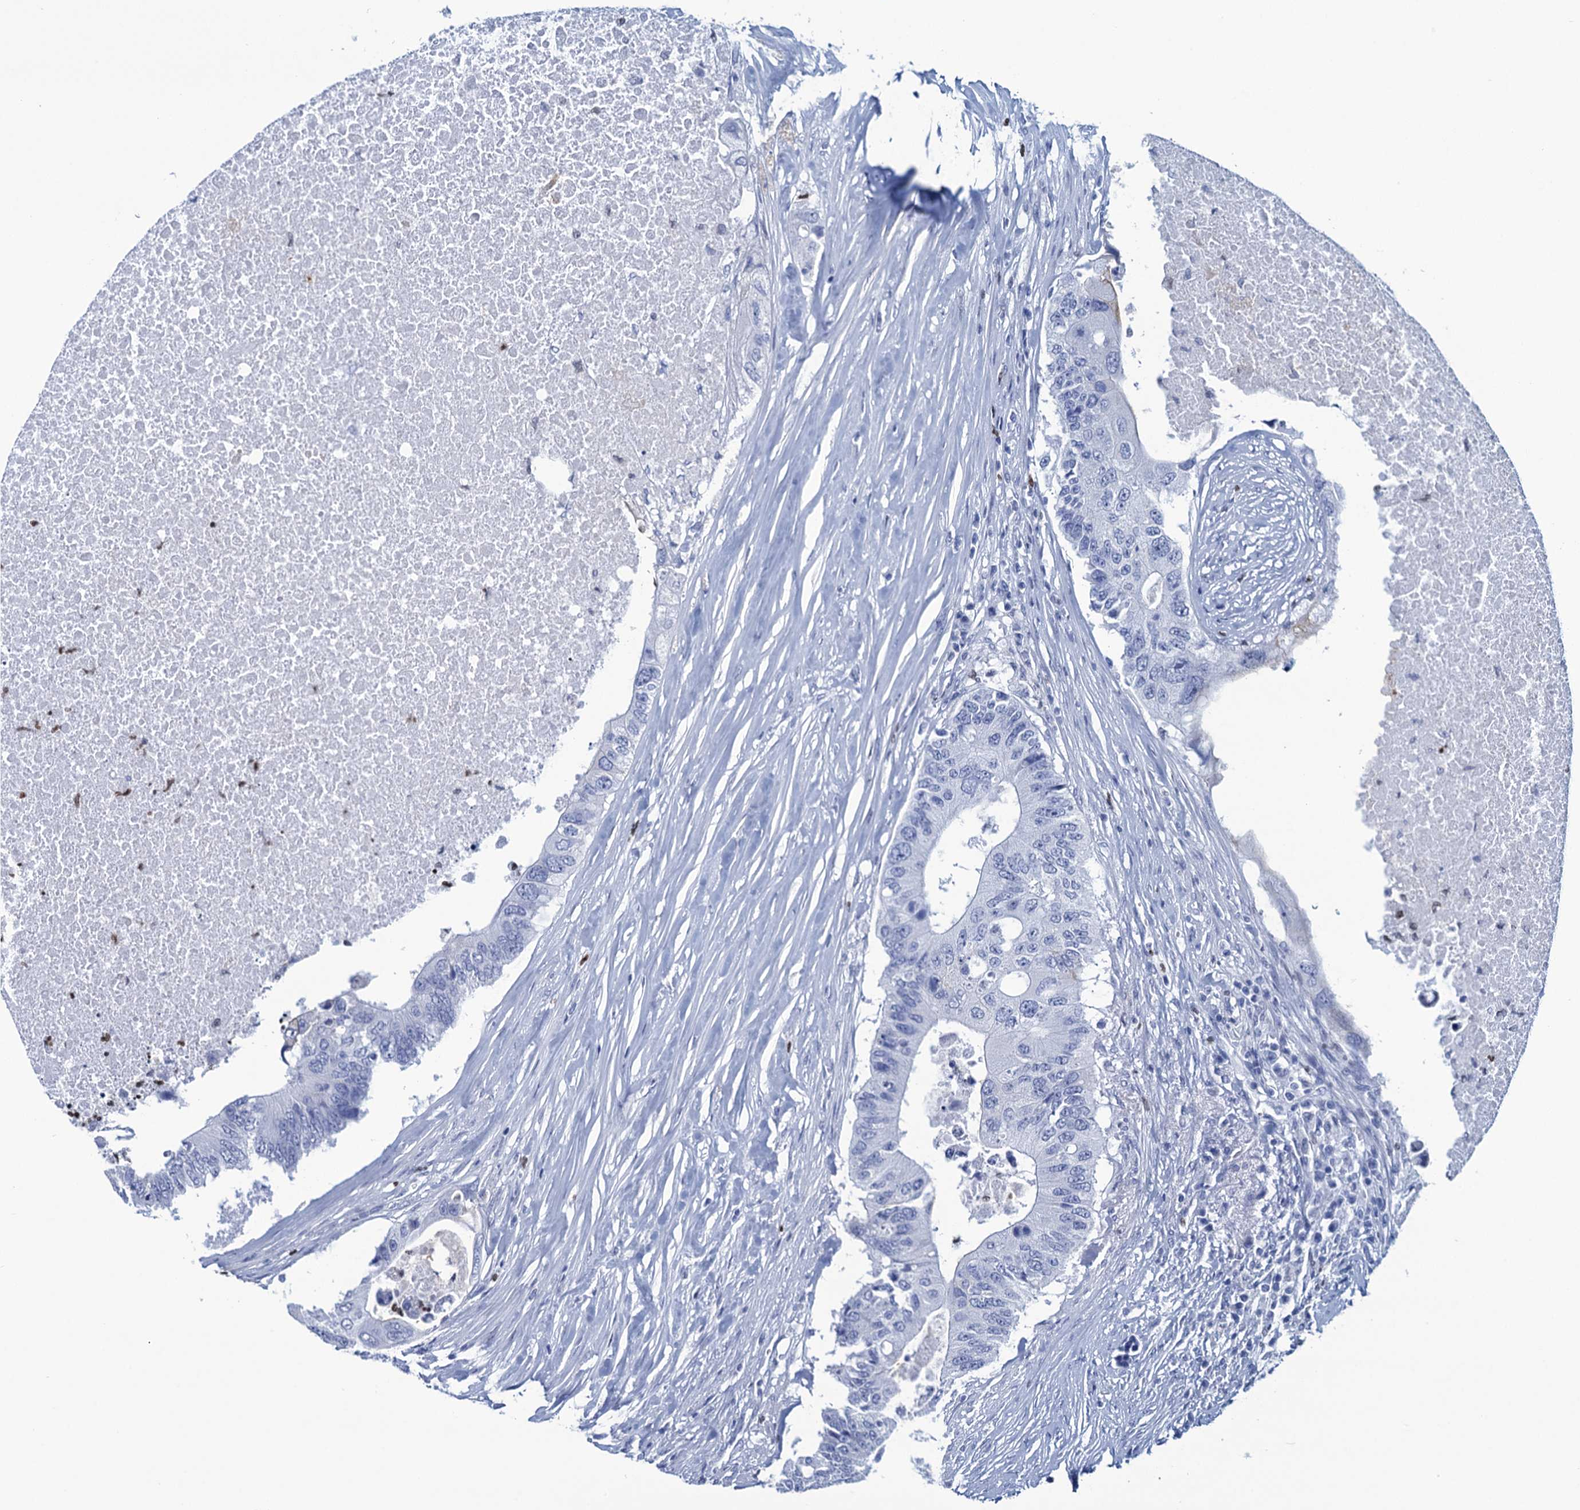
{"staining": {"intensity": "negative", "quantity": "none", "location": "none"}, "tissue": "colorectal cancer", "cell_type": "Tumor cells", "image_type": "cancer", "snomed": [{"axis": "morphology", "description": "Adenocarcinoma, NOS"}, {"axis": "topography", "description": "Colon"}], "caption": "Colorectal cancer (adenocarcinoma) stained for a protein using IHC shows no positivity tumor cells.", "gene": "RHCG", "patient": {"sex": "male", "age": 71}}